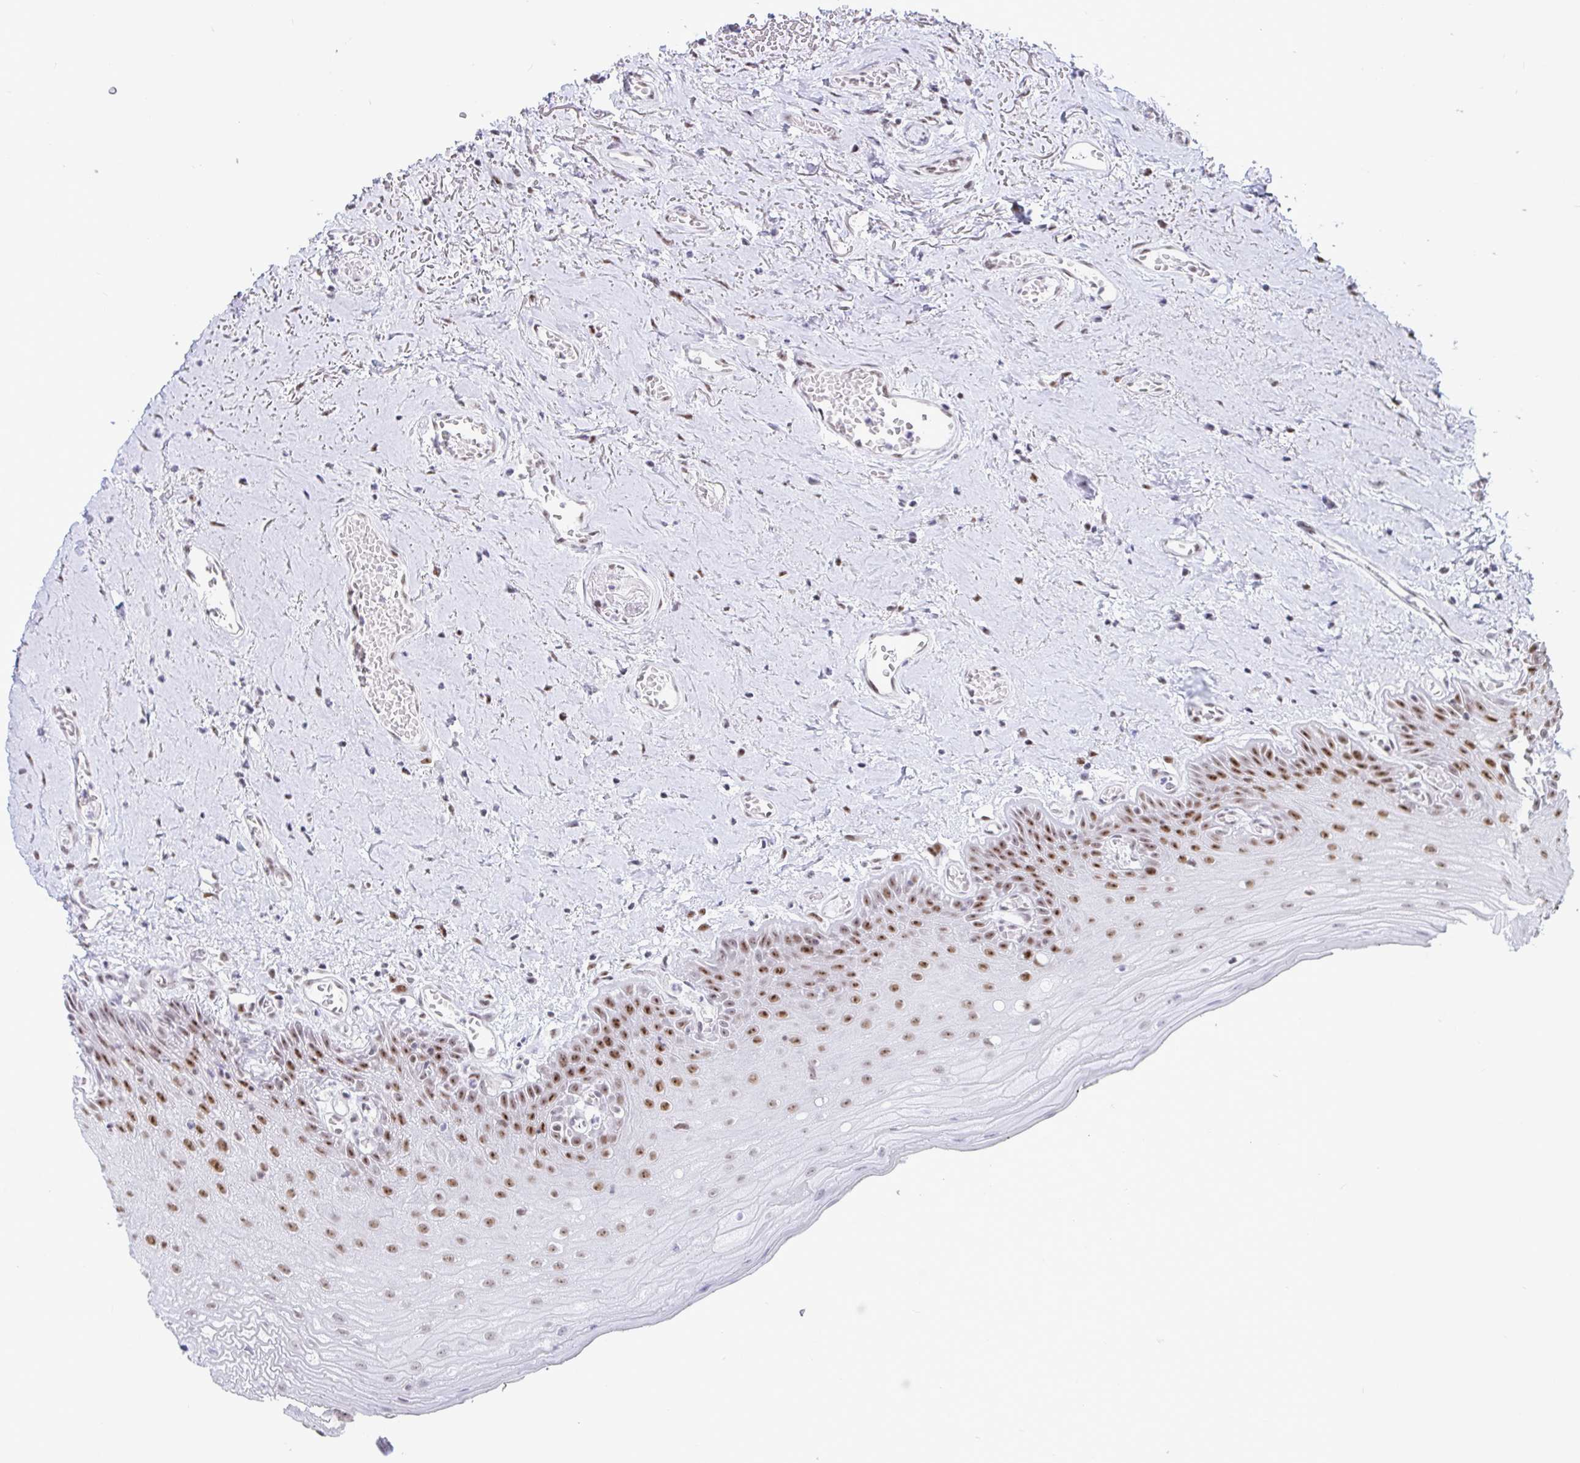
{"staining": {"intensity": "moderate", "quantity": ">75%", "location": "nuclear"}, "tissue": "oral mucosa", "cell_type": "Squamous epithelial cells", "image_type": "normal", "snomed": [{"axis": "morphology", "description": "Normal tissue, NOS"}, {"axis": "morphology", "description": "Squamous cell carcinoma, NOS"}, {"axis": "topography", "description": "Oral tissue"}, {"axis": "topography", "description": "Peripheral nerve tissue"}, {"axis": "topography", "description": "Head-Neck"}], "caption": "A histopathology image of oral mucosa stained for a protein demonstrates moderate nuclear brown staining in squamous epithelial cells. (Stains: DAB (3,3'-diaminobenzidine) in brown, nuclei in blue, Microscopy: brightfield microscopy at high magnification).", "gene": "SUPT16H", "patient": {"sex": "female", "age": 59}}